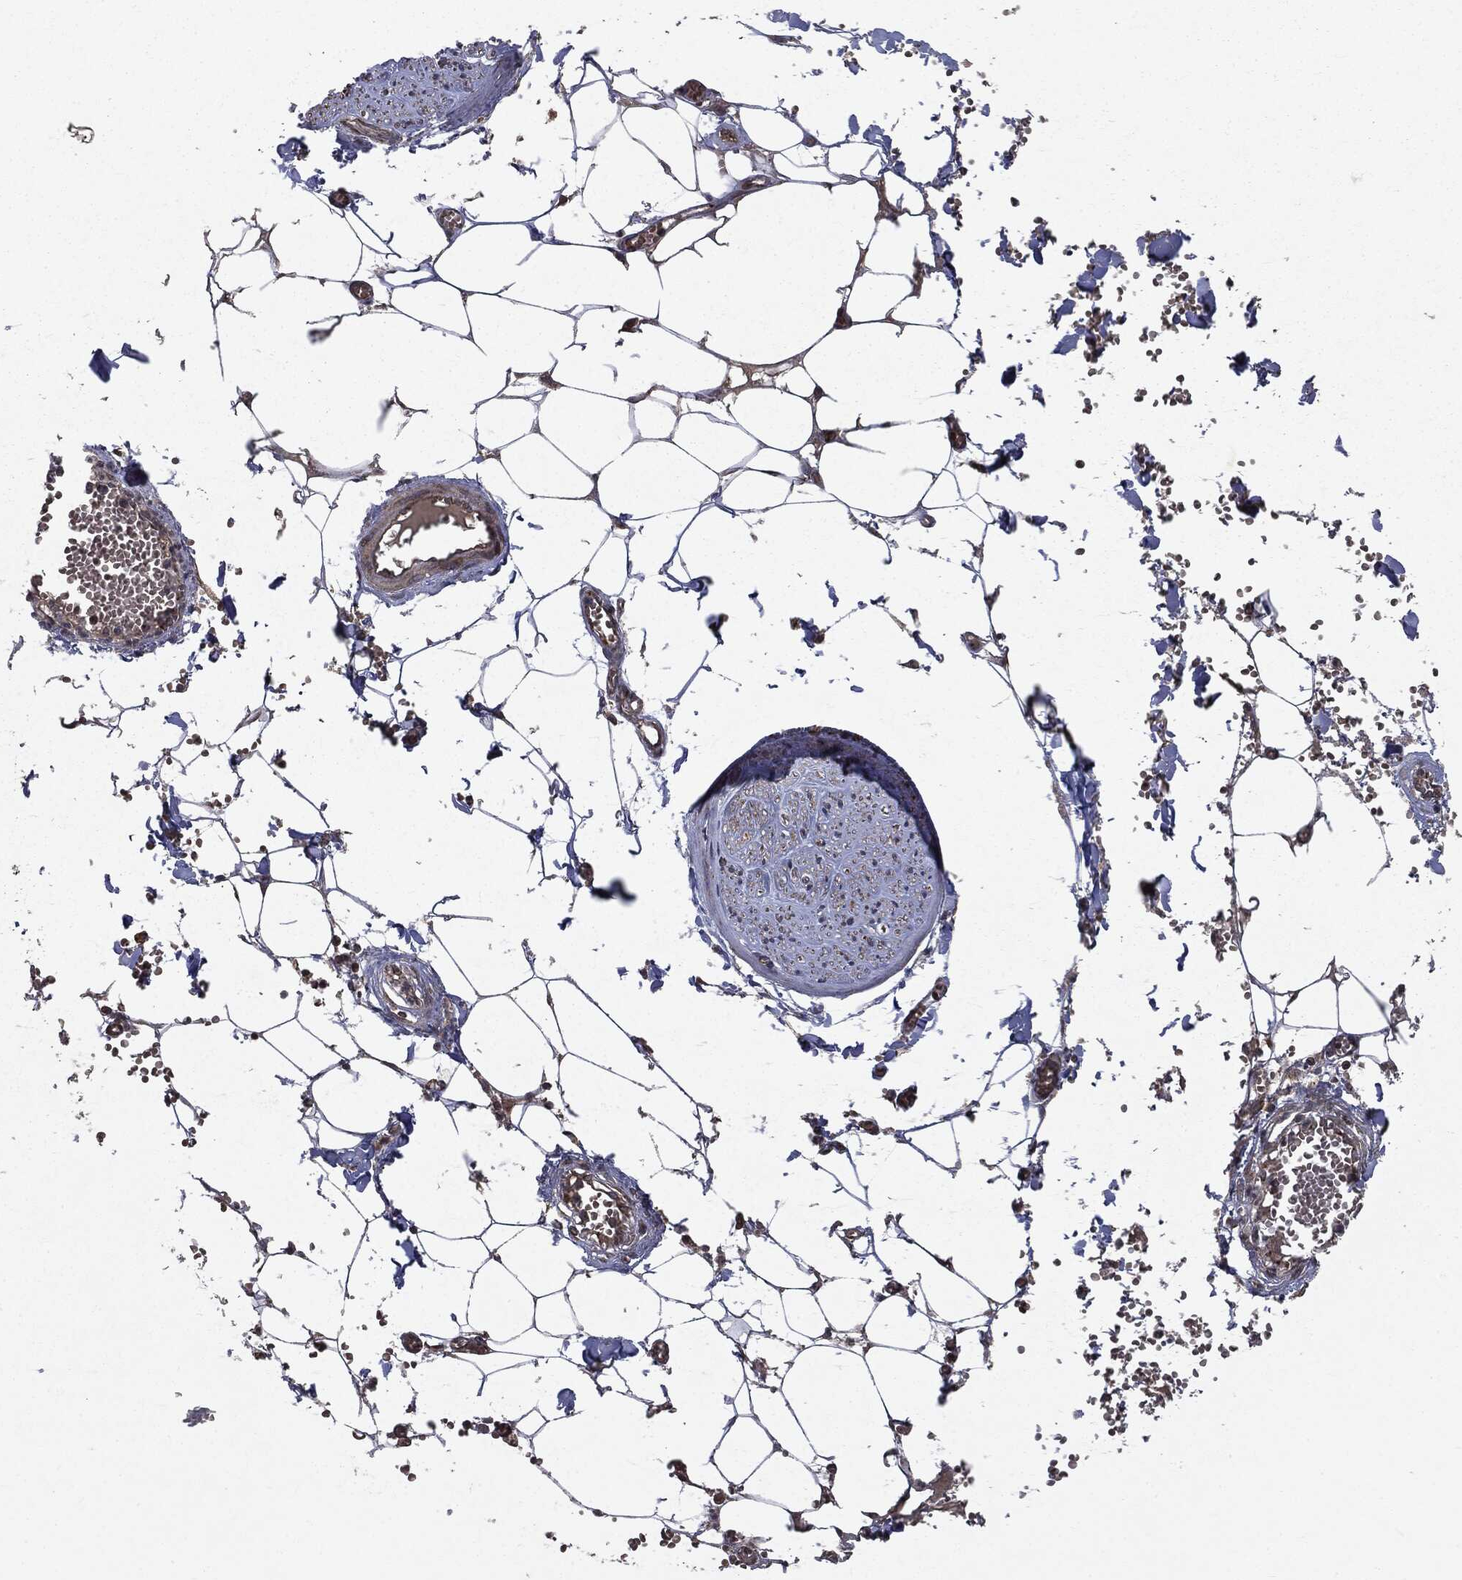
{"staining": {"intensity": "negative", "quantity": "none", "location": "none"}, "tissue": "adipose tissue", "cell_type": "Adipocytes", "image_type": "normal", "snomed": [{"axis": "morphology", "description": "Normal tissue, NOS"}, {"axis": "morphology", "description": "Squamous cell carcinoma, NOS"}, {"axis": "topography", "description": "Cartilage tissue"}, {"axis": "topography", "description": "Lung"}], "caption": "Immunohistochemical staining of unremarkable adipose tissue exhibits no significant positivity in adipocytes.", "gene": "PLPPR2", "patient": {"sex": "male", "age": 66}}